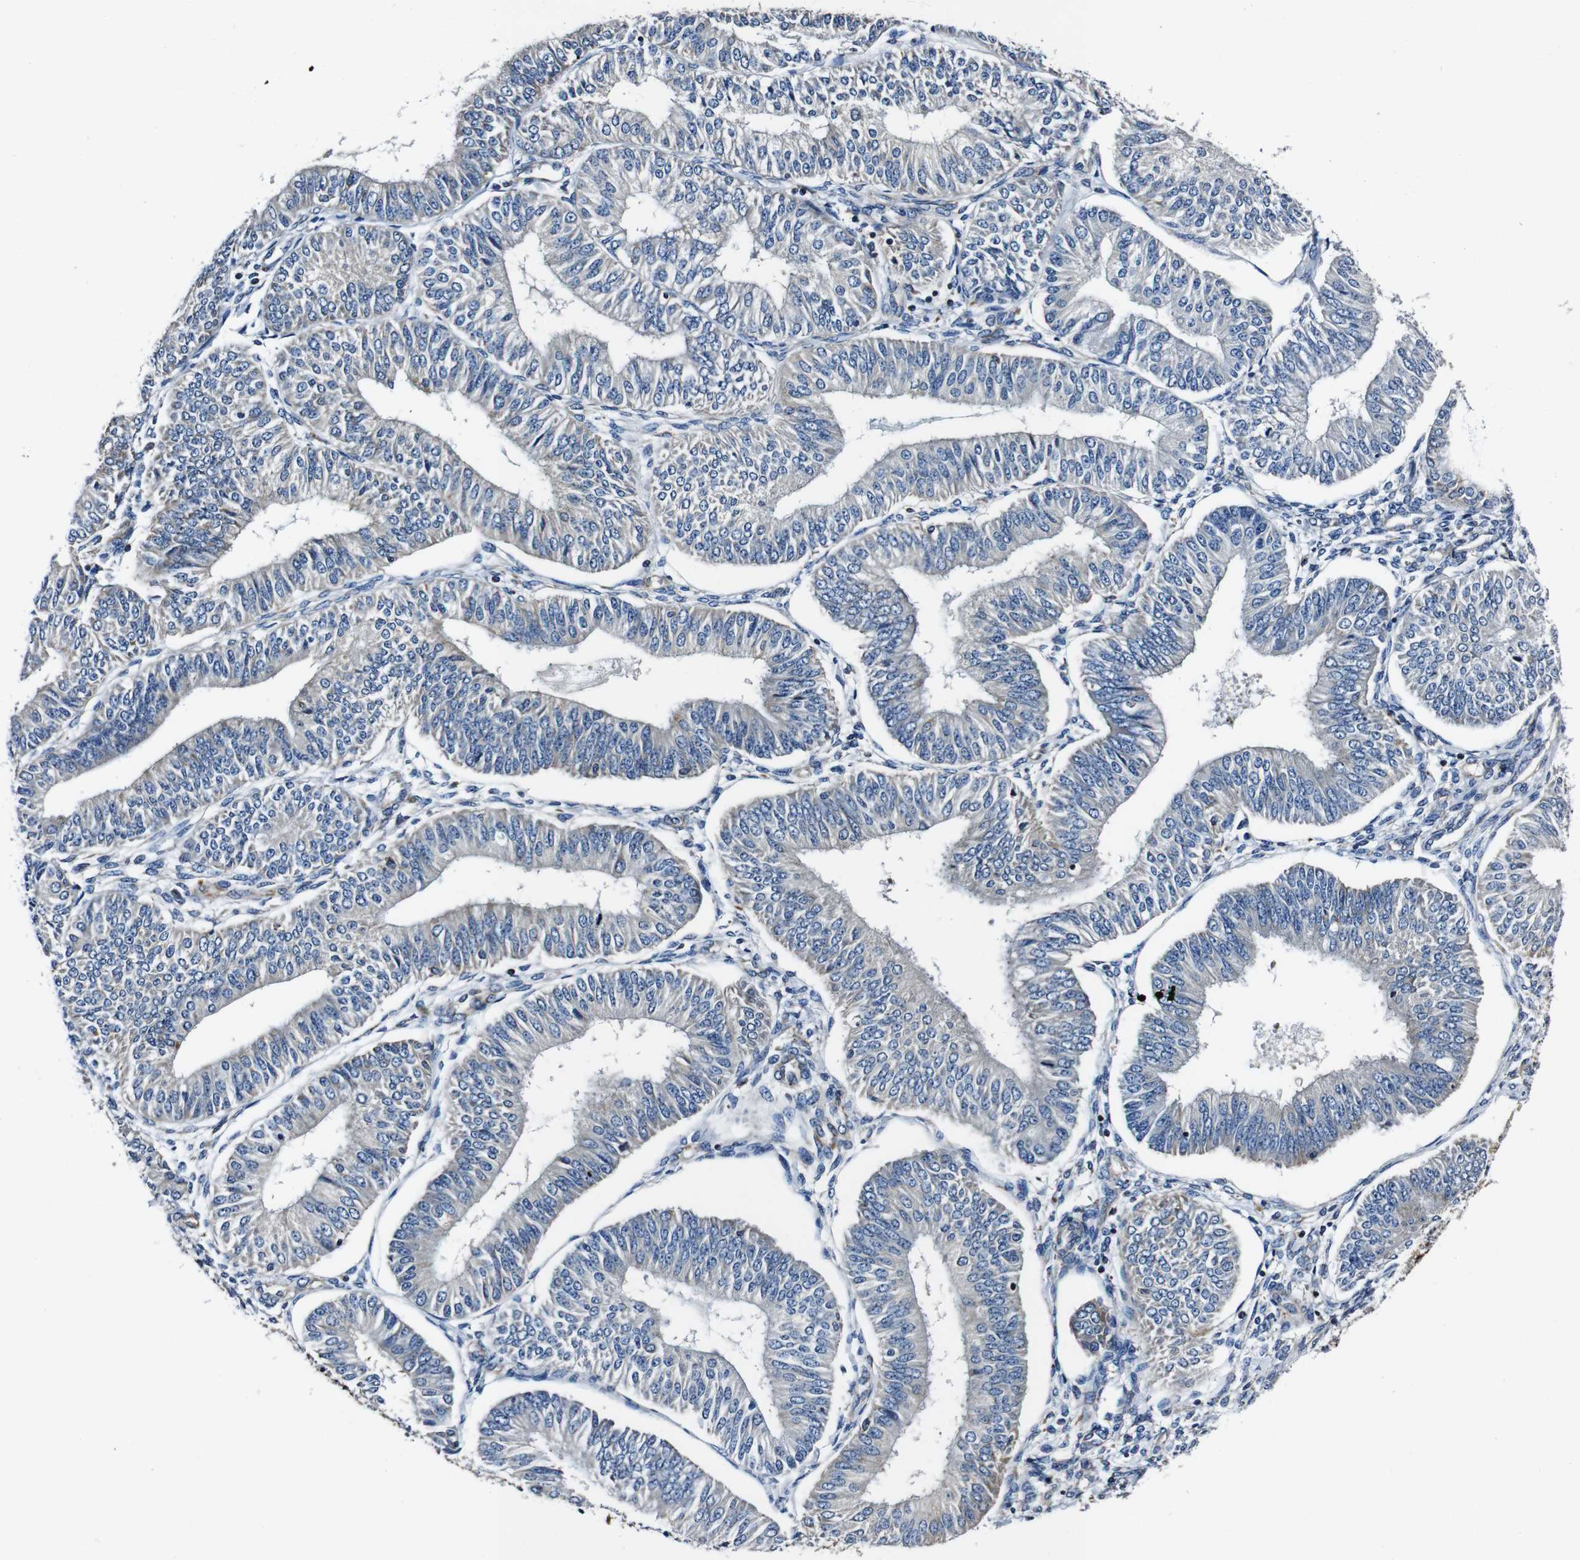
{"staining": {"intensity": "negative", "quantity": "none", "location": "none"}, "tissue": "endometrial cancer", "cell_type": "Tumor cells", "image_type": "cancer", "snomed": [{"axis": "morphology", "description": "Adenocarcinoma, NOS"}, {"axis": "topography", "description": "Endometrium"}], "caption": "Immunohistochemical staining of human adenocarcinoma (endometrial) demonstrates no significant positivity in tumor cells. The staining was performed using DAB (3,3'-diaminobenzidine) to visualize the protein expression in brown, while the nuclei were stained in blue with hematoxylin (Magnification: 20x).", "gene": "HK1", "patient": {"sex": "female", "age": 58}}